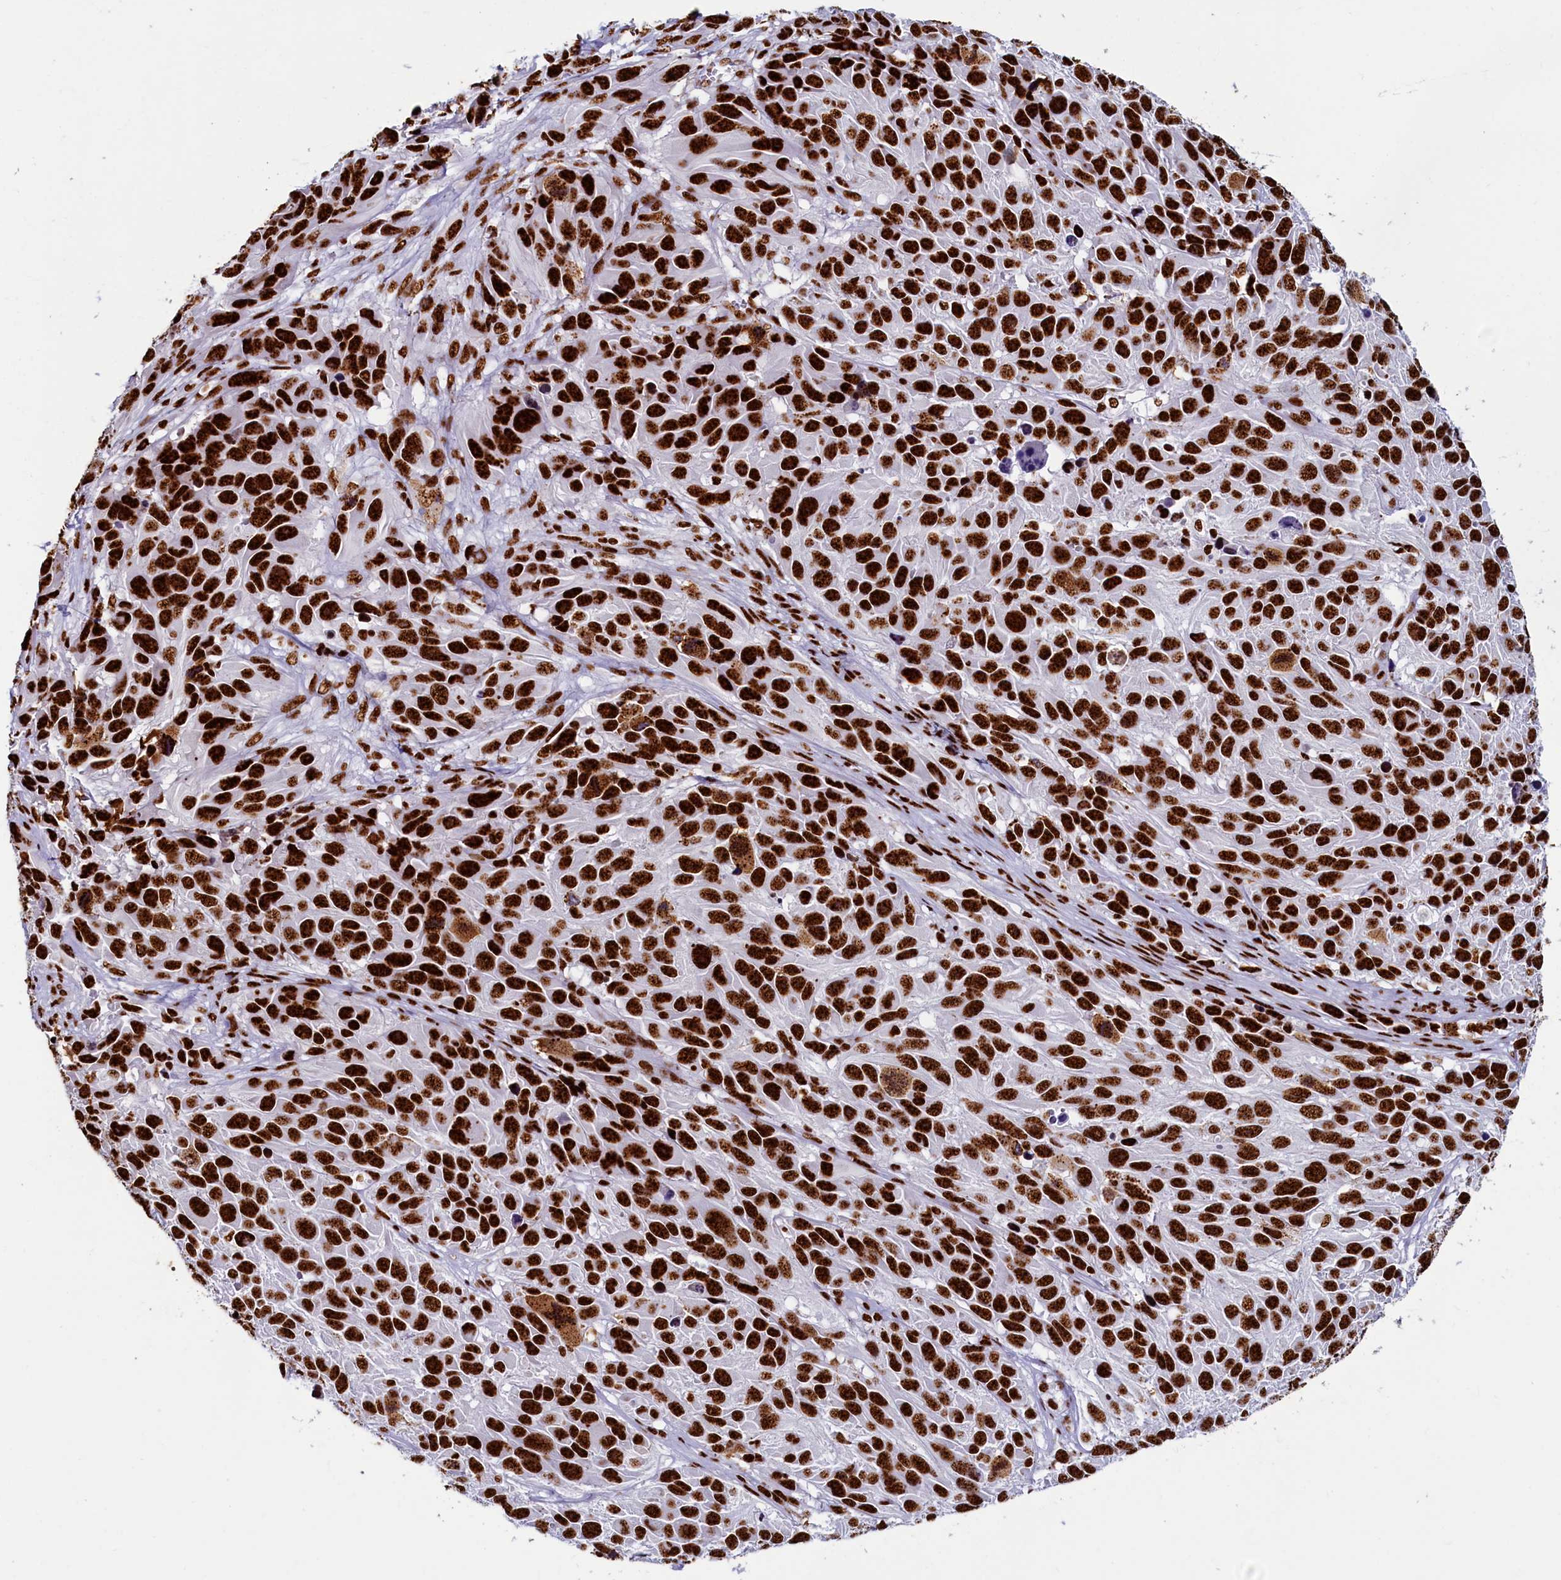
{"staining": {"intensity": "strong", "quantity": ">75%", "location": "nuclear"}, "tissue": "melanoma", "cell_type": "Tumor cells", "image_type": "cancer", "snomed": [{"axis": "morphology", "description": "Malignant melanoma, NOS"}, {"axis": "topography", "description": "Skin"}], "caption": "An image of malignant melanoma stained for a protein exhibits strong nuclear brown staining in tumor cells.", "gene": "SRRM2", "patient": {"sex": "male", "age": 84}}